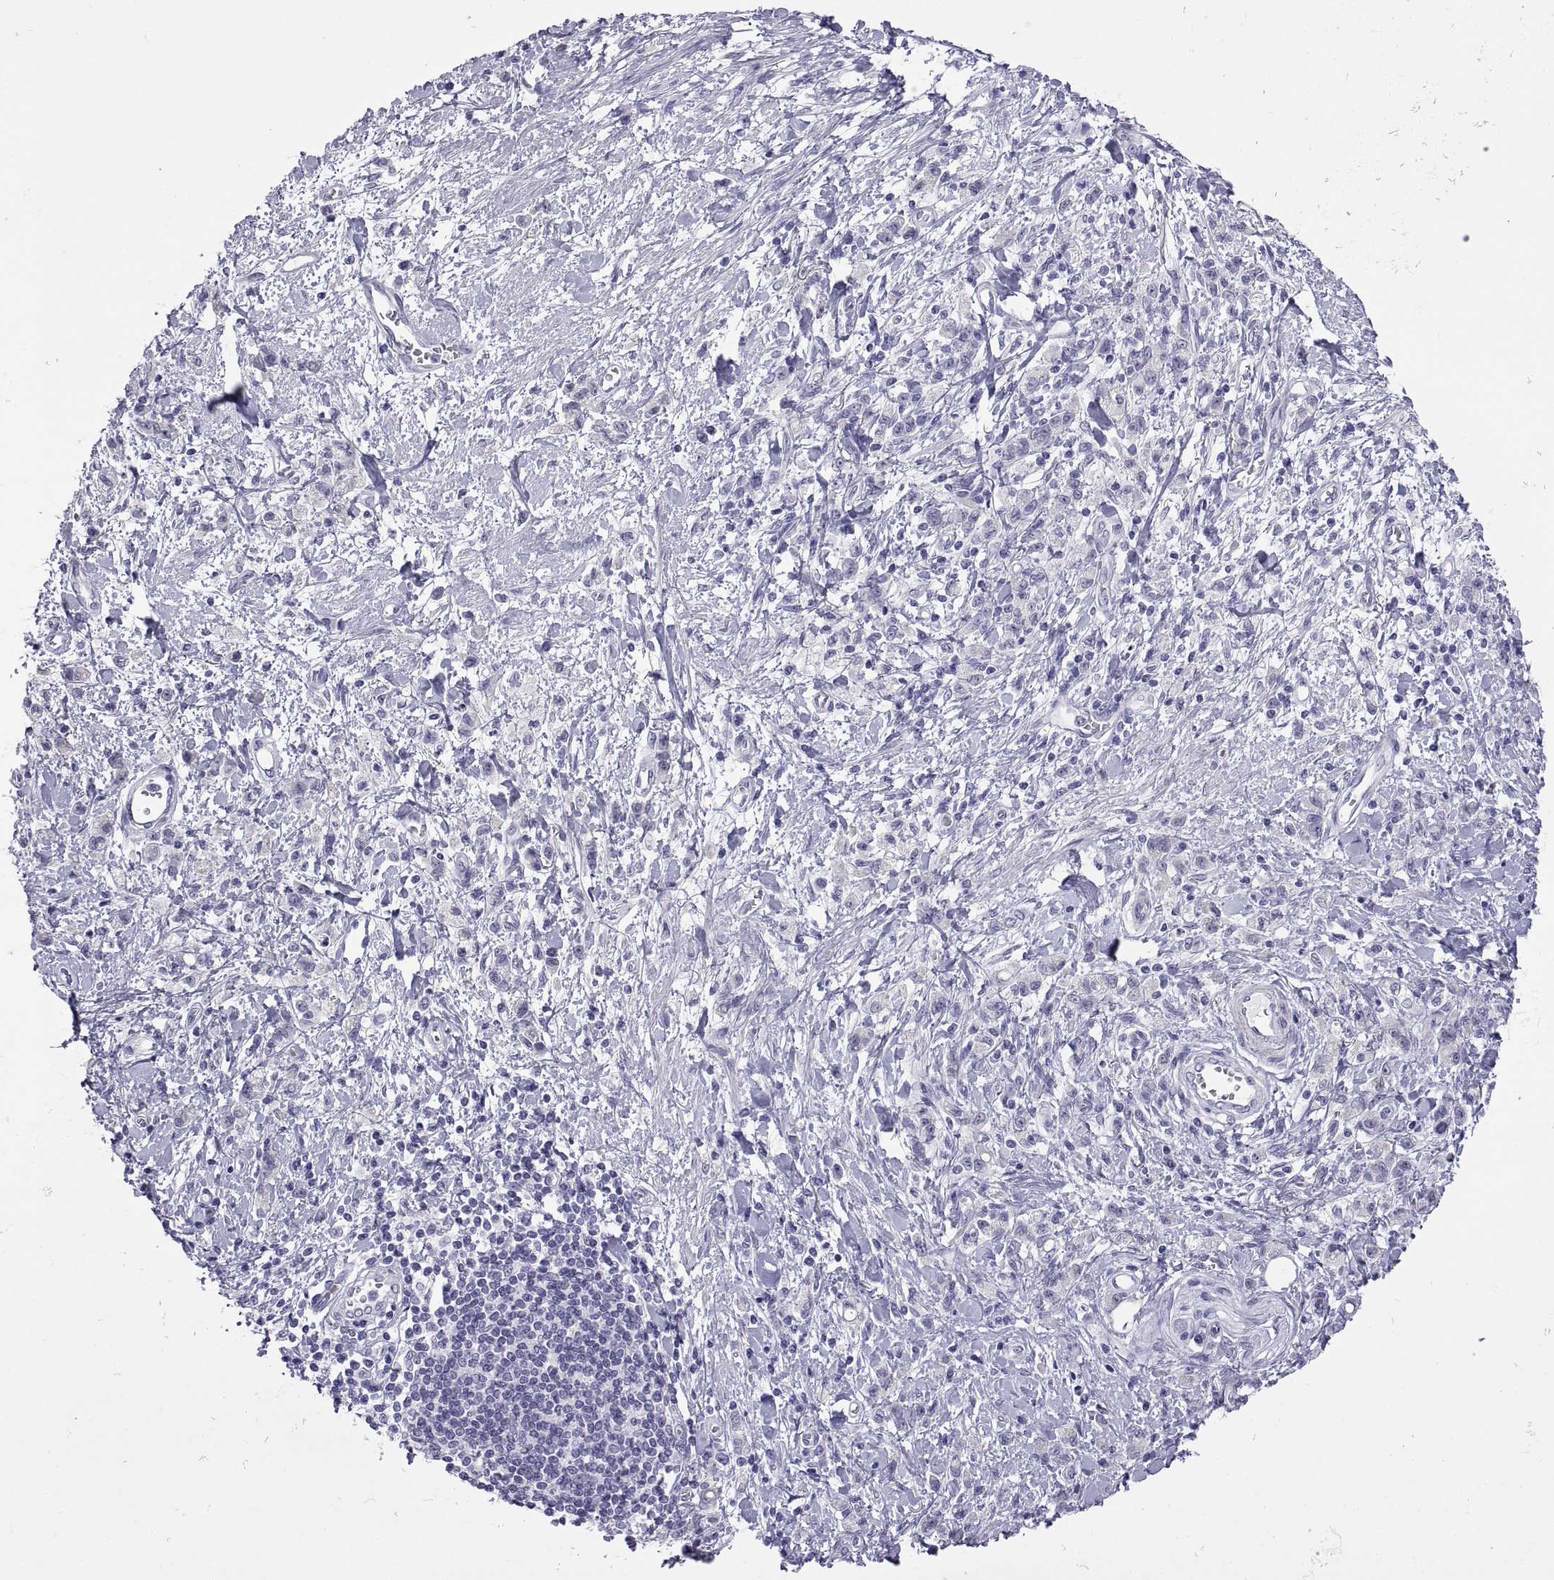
{"staining": {"intensity": "negative", "quantity": "none", "location": "none"}, "tissue": "stomach cancer", "cell_type": "Tumor cells", "image_type": "cancer", "snomed": [{"axis": "morphology", "description": "Adenocarcinoma, NOS"}, {"axis": "topography", "description": "Stomach"}], "caption": "IHC histopathology image of neoplastic tissue: human stomach cancer stained with DAB (3,3'-diaminobenzidine) demonstrates no significant protein expression in tumor cells.", "gene": "VSX2", "patient": {"sex": "male", "age": 77}}